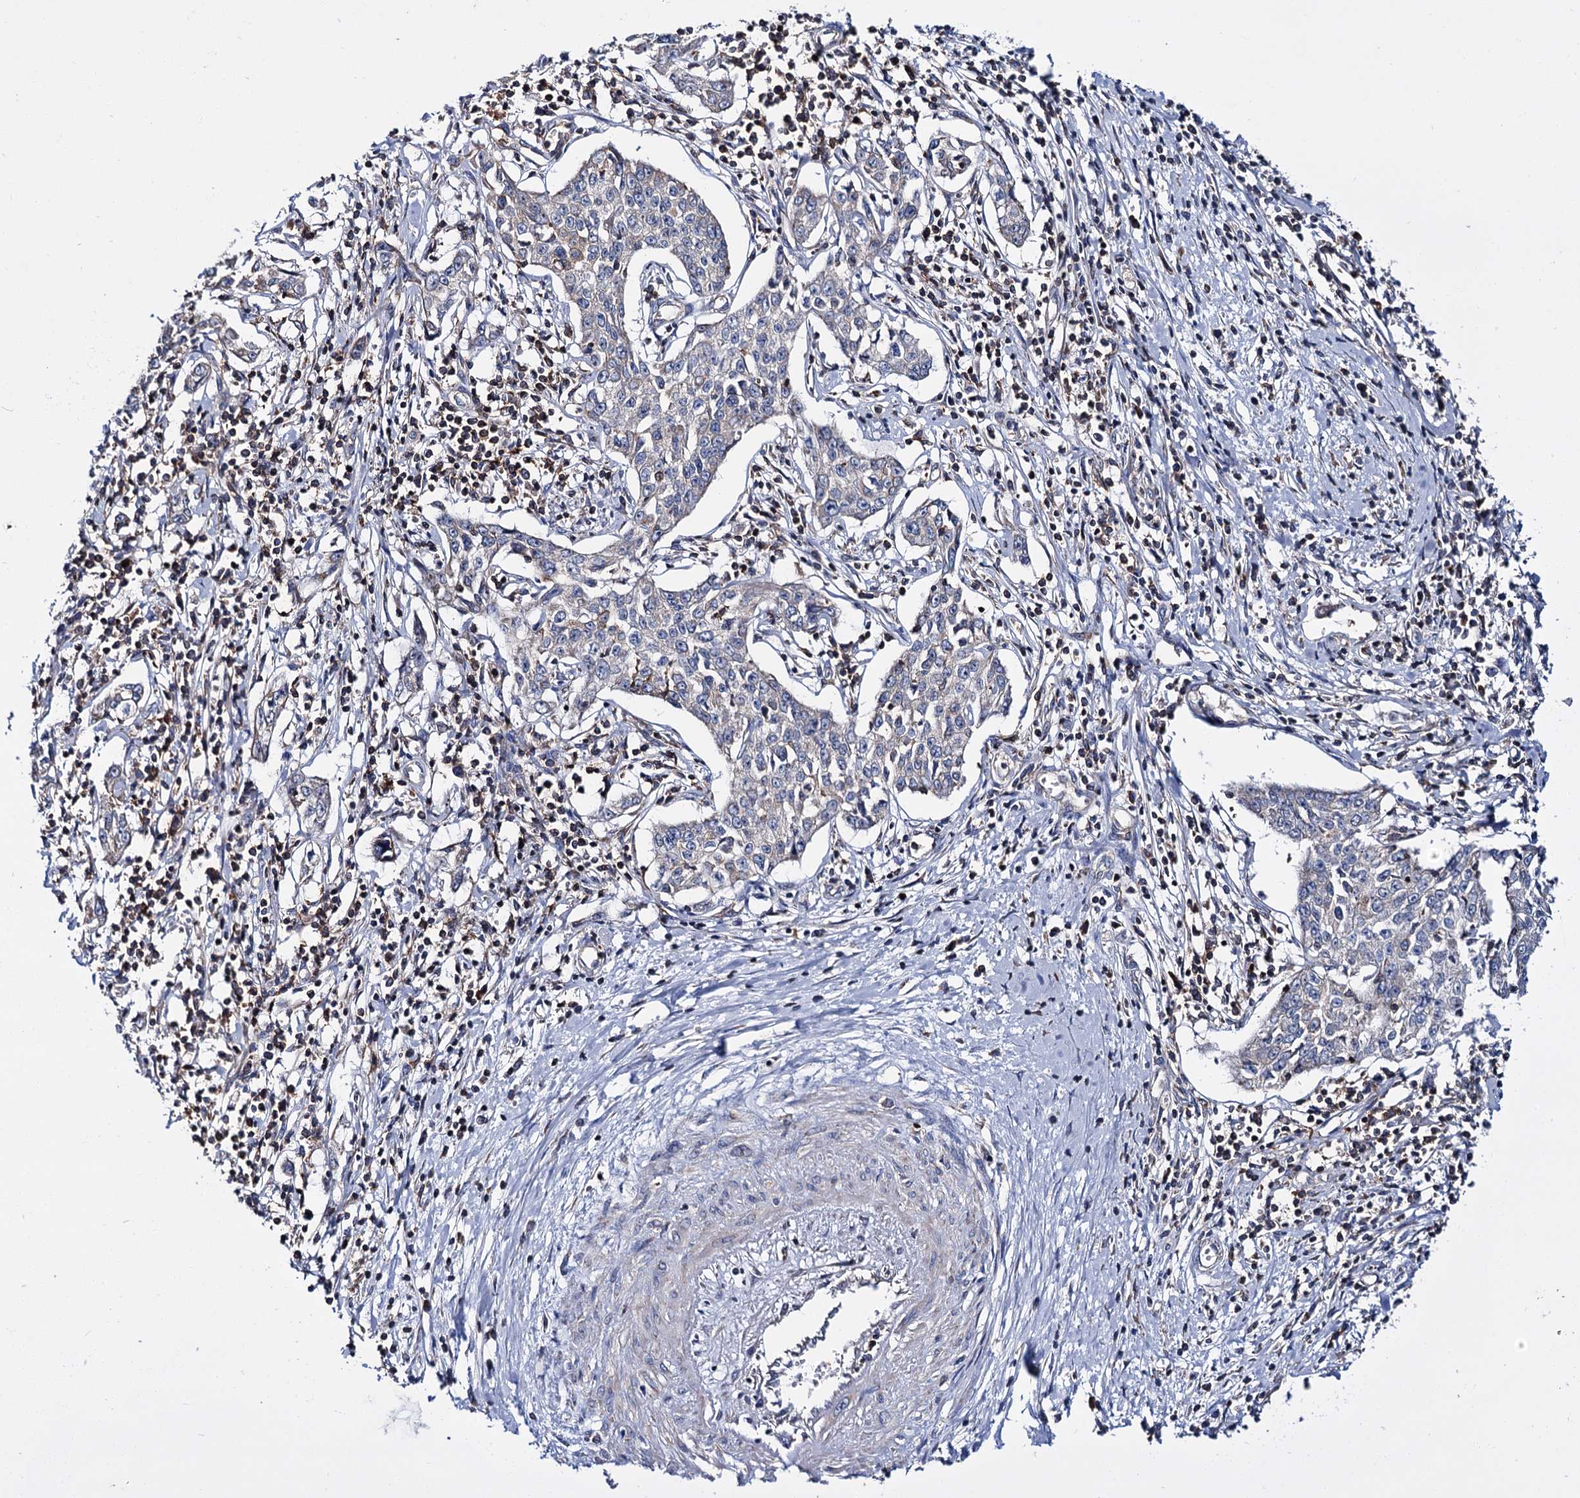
{"staining": {"intensity": "negative", "quantity": "none", "location": "none"}, "tissue": "cervical cancer", "cell_type": "Tumor cells", "image_type": "cancer", "snomed": [{"axis": "morphology", "description": "Squamous cell carcinoma, NOS"}, {"axis": "topography", "description": "Cervix"}], "caption": "Tumor cells are negative for protein expression in human cervical squamous cell carcinoma. Brightfield microscopy of immunohistochemistry stained with DAB (brown) and hematoxylin (blue), captured at high magnification.", "gene": "UBASH3B", "patient": {"sex": "female", "age": 35}}